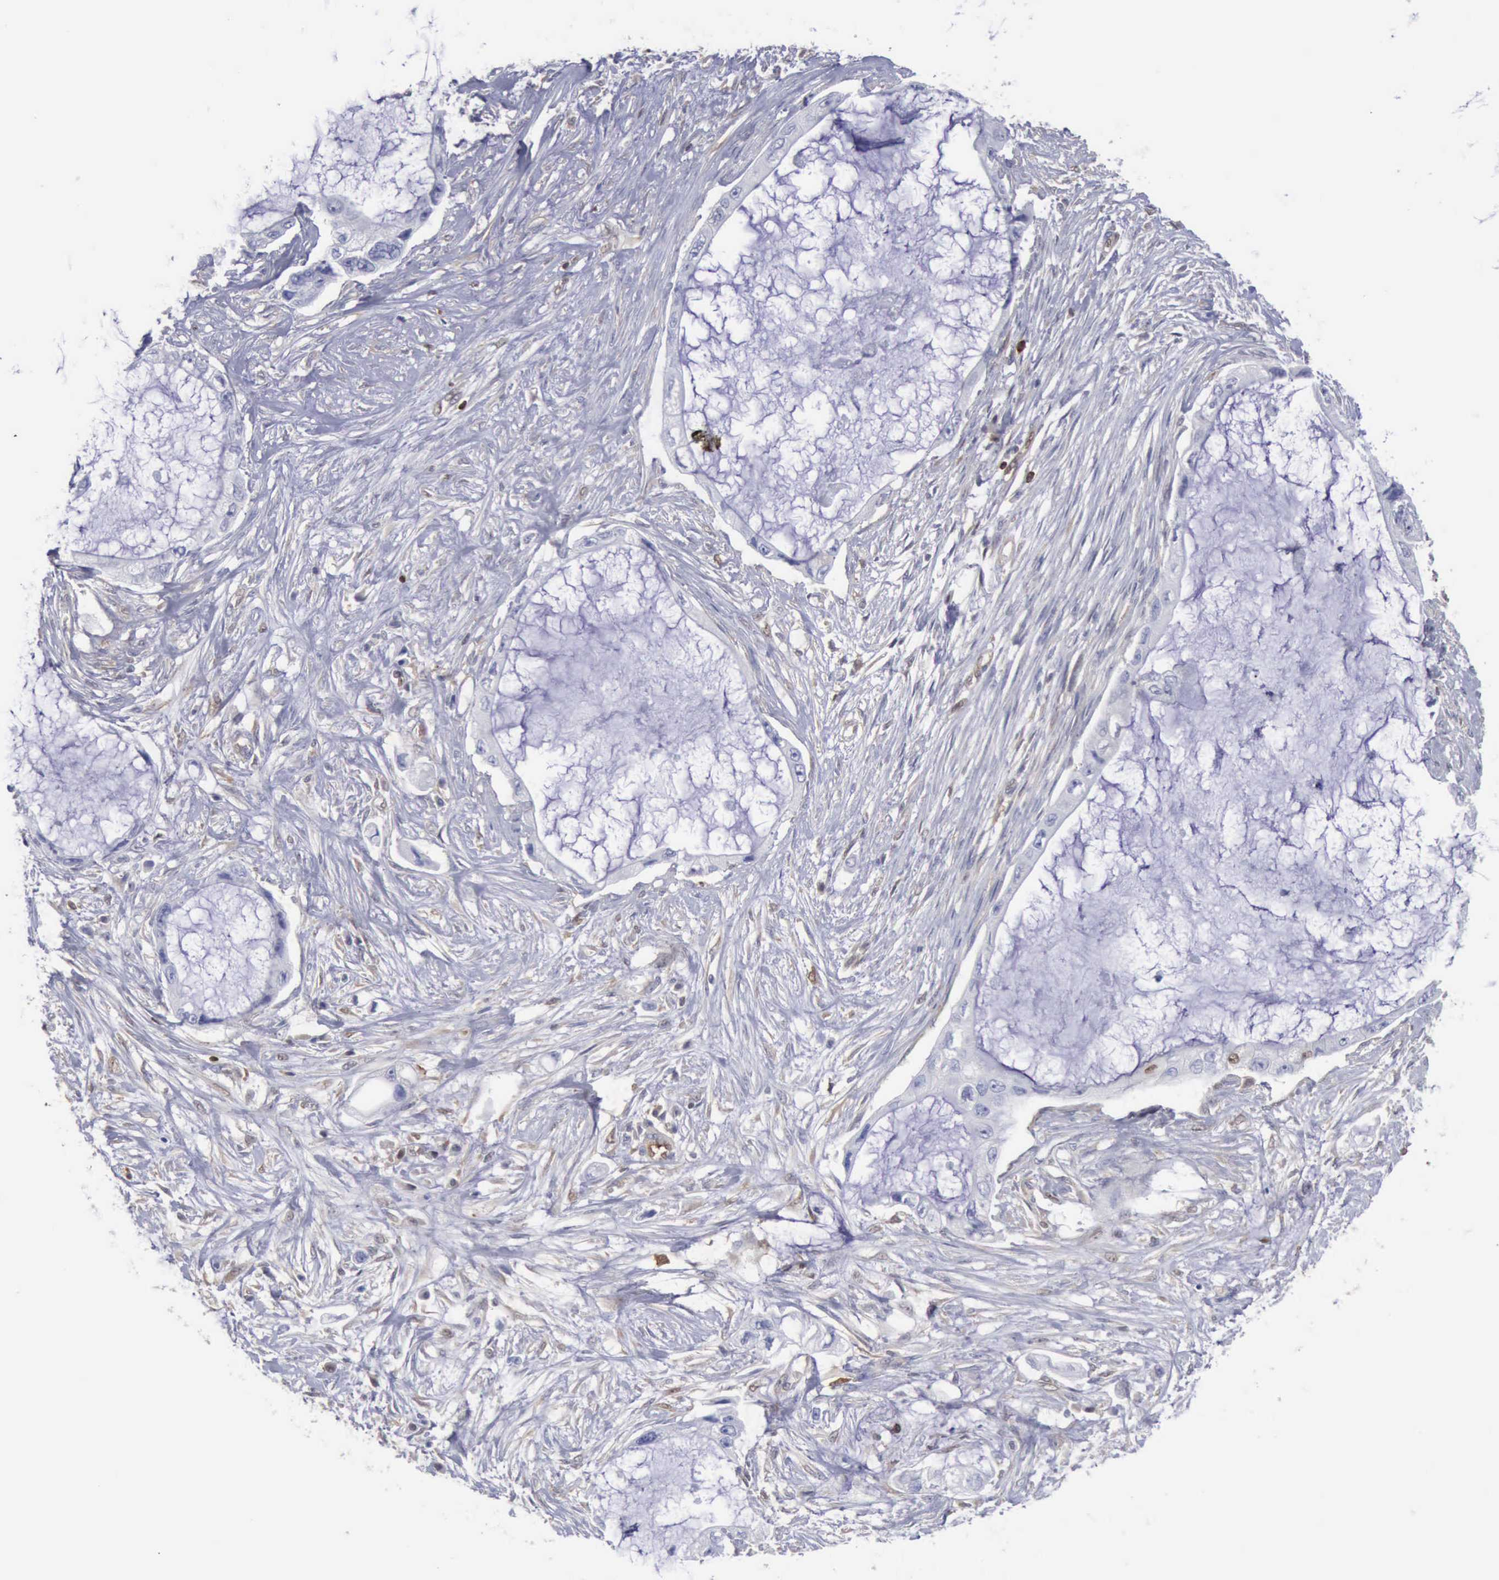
{"staining": {"intensity": "negative", "quantity": "none", "location": "none"}, "tissue": "pancreatic cancer", "cell_type": "Tumor cells", "image_type": "cancer", "snomed": [{"axis": "morphology", "description": "Adenocarcinoma, NOS"}, {"axis": "topography", "description": "Pancreas"}, {"axis": "topography", "description": "Stomach, upper"}], "caption": "Pancreatic adenocarcinoma was stained to show a protein in brown. There is no significant staining in tumor cells. The staining is performed using DAB brown chromogen with nuclei counter-stained in using hematoxylin.", "gene": "PDCD4", "patient": {"sex": "male", "age": 77}}